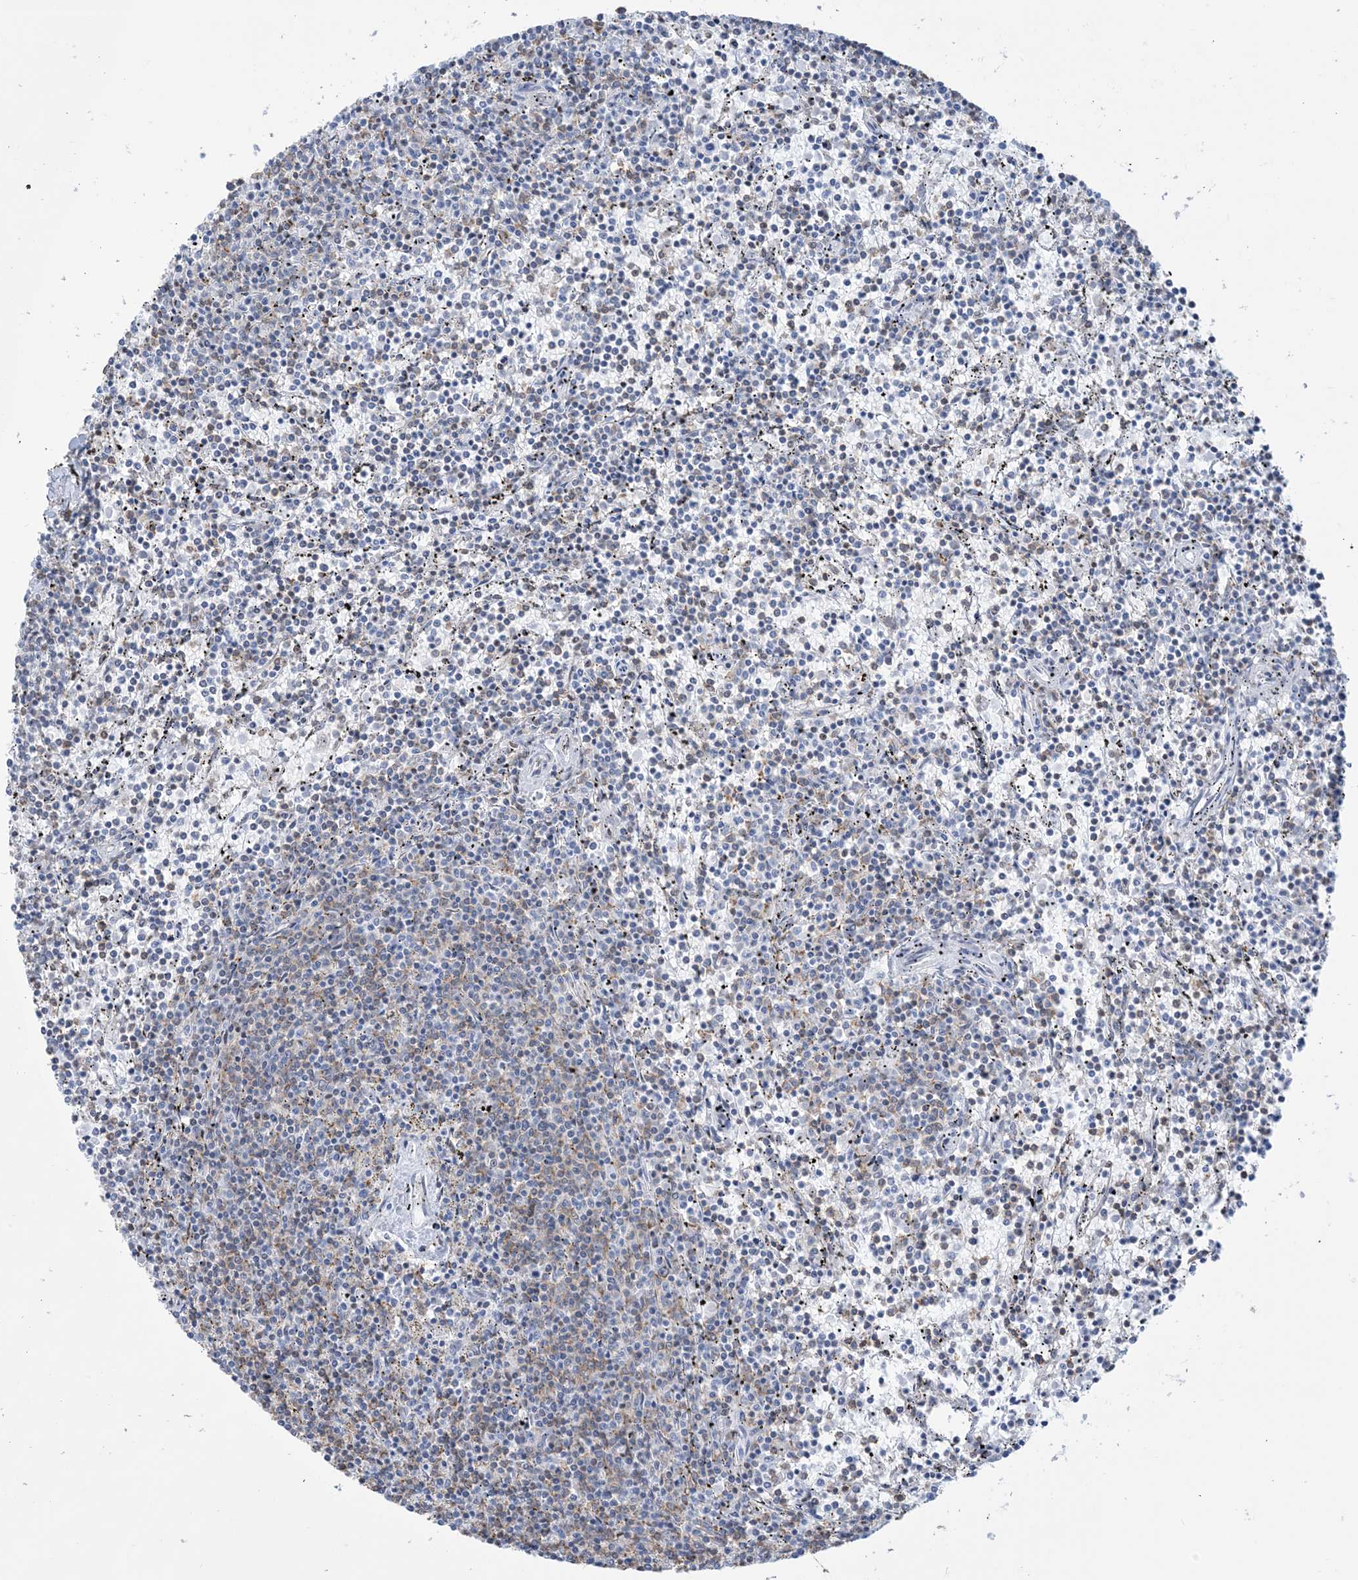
{"staining": {"intensity": "negative", "quantity": "none", "location": "none"}, "tissue": "lymphoma", "cell_type": "Tumor cells", "image_type": "cancer", "snomed": [{"axis": "morphology", "description": "Malignant lymphoma, non-Hodgkin's type, Low grade"}, {"axis": "topography", "description": "Spleen"}], "caption": "Human lymphoma stained for a protein using immunohistochemistry (IHC) reveals no positivity in tumor cells.", "gene": "ZNF792", "patient": {"sex": "female", "age": 50}}